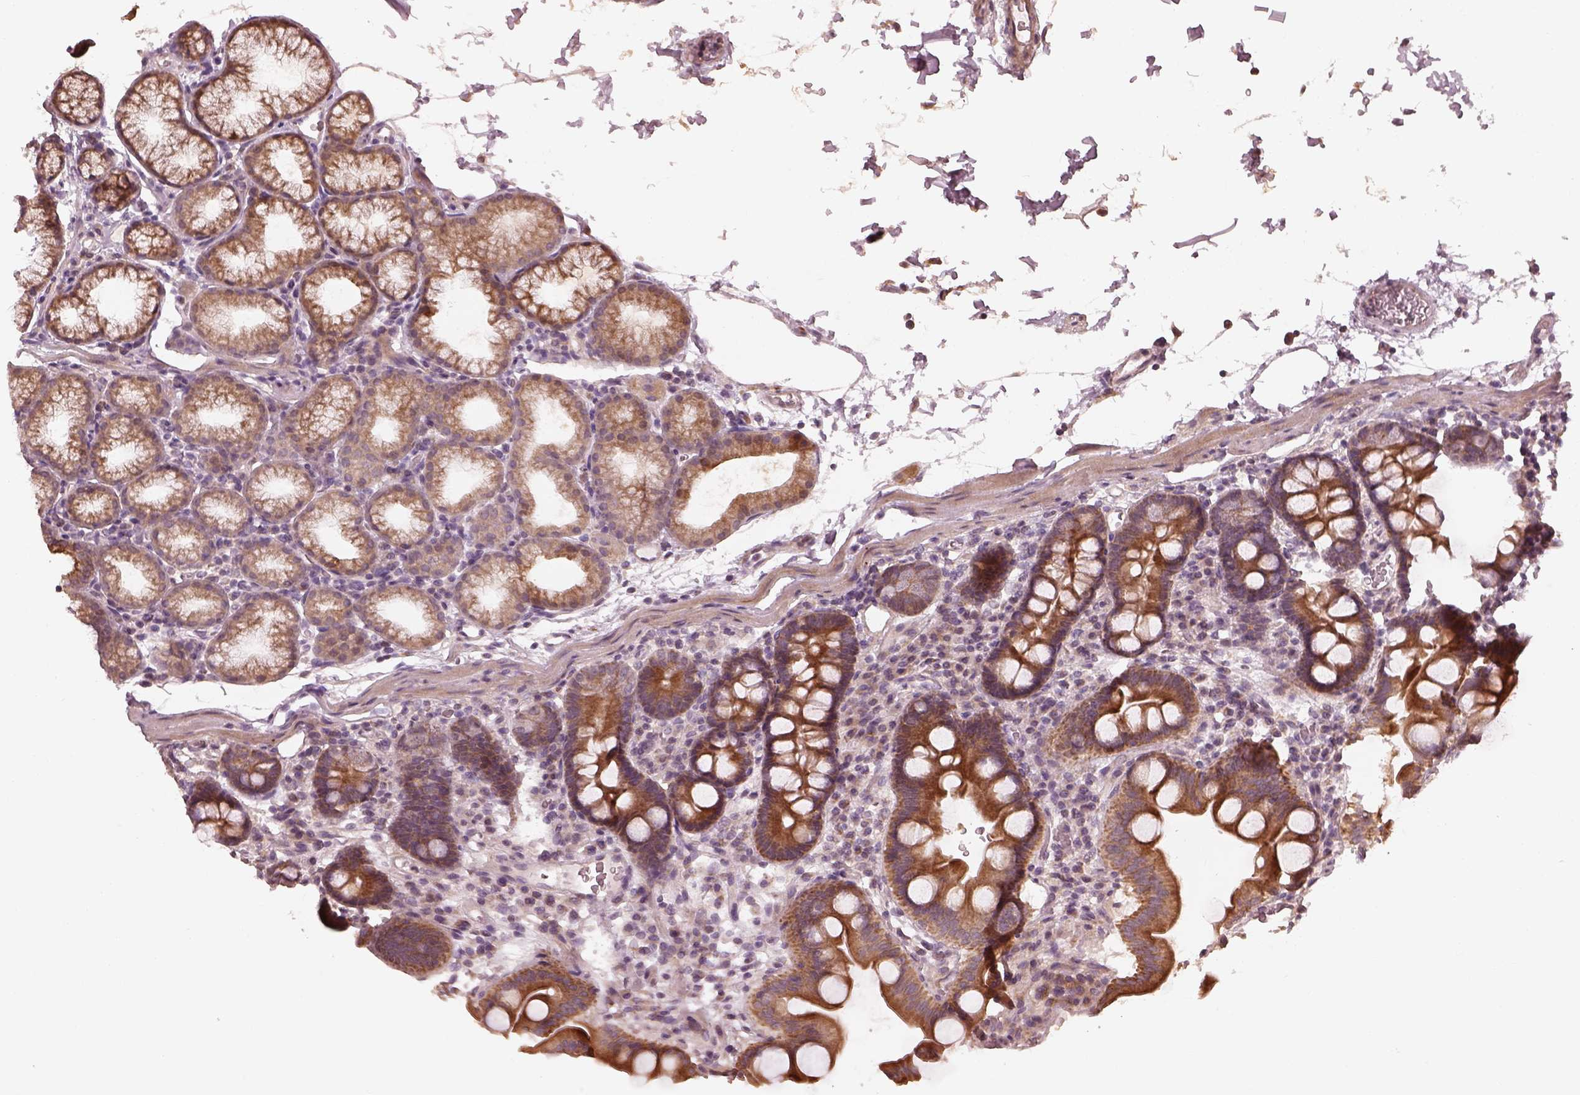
{"staining": {"intensity": "strong", "quantity": ">75%", "location": "cytoplasmic/membranous"}, "tissue": "duodenum", "cell_type": "Glandular cells", "image_type": "normal", "snomed": [{"axis": "morphology", "description": "Normal tissue, NOS"}, {"axis": "topography", "description": "Duodenum"}], "caption": "Brown immunohistochemical staining in benign duodenum displays strong cytoplasmic/membranous staining in approximately >75% of glandular cells. (Stains: DAB (3,3'-diaminobenzidine) in brown, nuclei in blue, Microscopy: brightfield microscopy at high magnification).", "gene": "SLC25A46", "patient": {"sex": "male", "age": 59}}